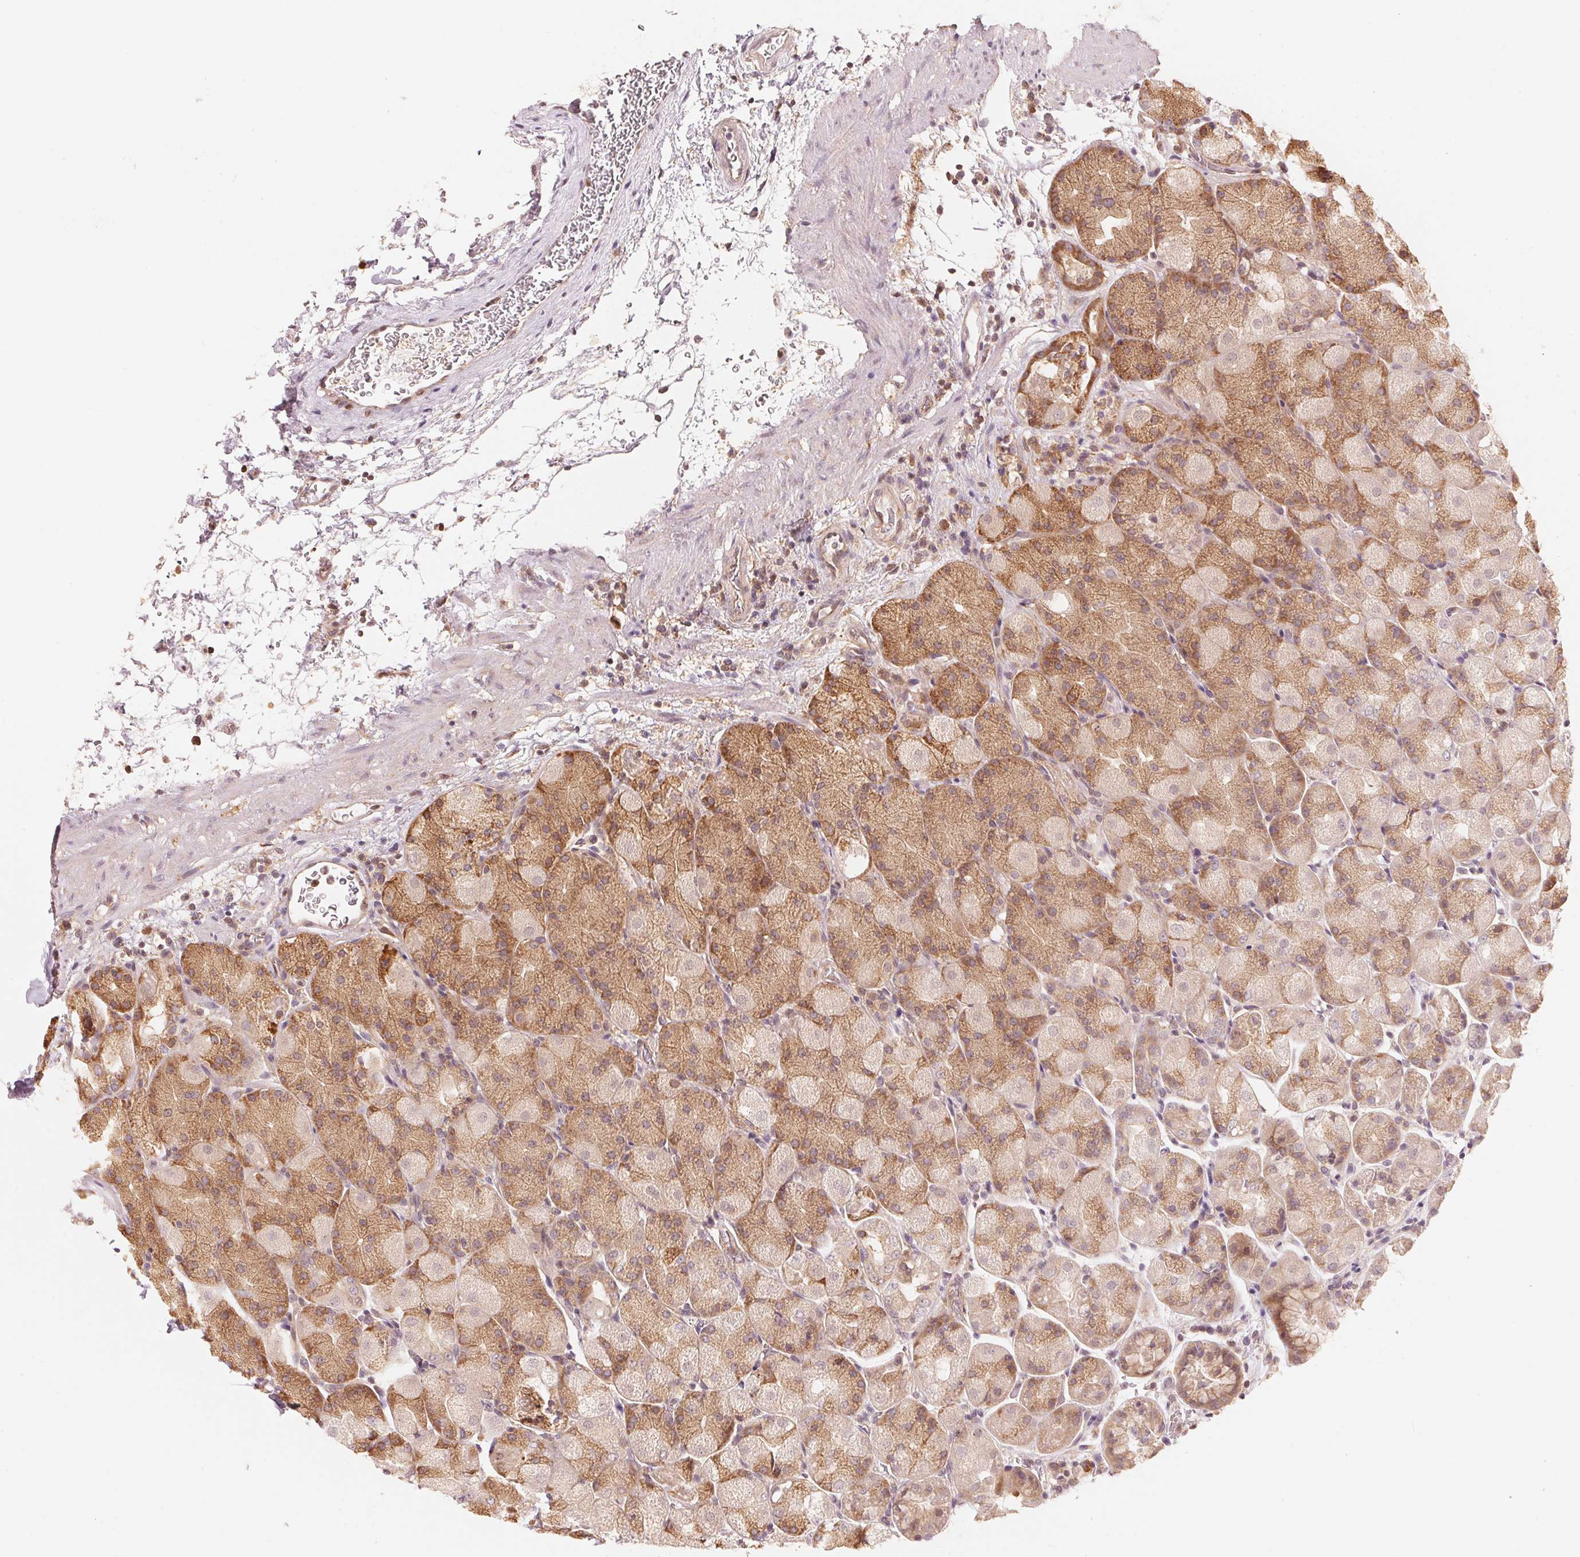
{"staining": {"intensity": "moderate", "quantity": "25%-75%", "location": "cytoplasmic/membranous"}, "tissue": "stomach", "cell_type": "Glandular cells", "image_type": "normal", "snomed": [{"axis": "morphology", "description": "Normal tissue, NOS"}, {"axis": "topography", "description": "Stomach, upper"}, {"axis": "topography", "description": "Stomach"}, {"axis": "topography", "description": "Stomach, lower"}], "caption": "Protein expression analysis of unremarkable human stomach reveals moderate cytoplasmic/membranous staining in about 25%-75% of glandular cells. The protein is shown in brown color, while the nuclei are stained blue.", "gene": "PRKN", "patient": {"sex": "male", "age": 62}}